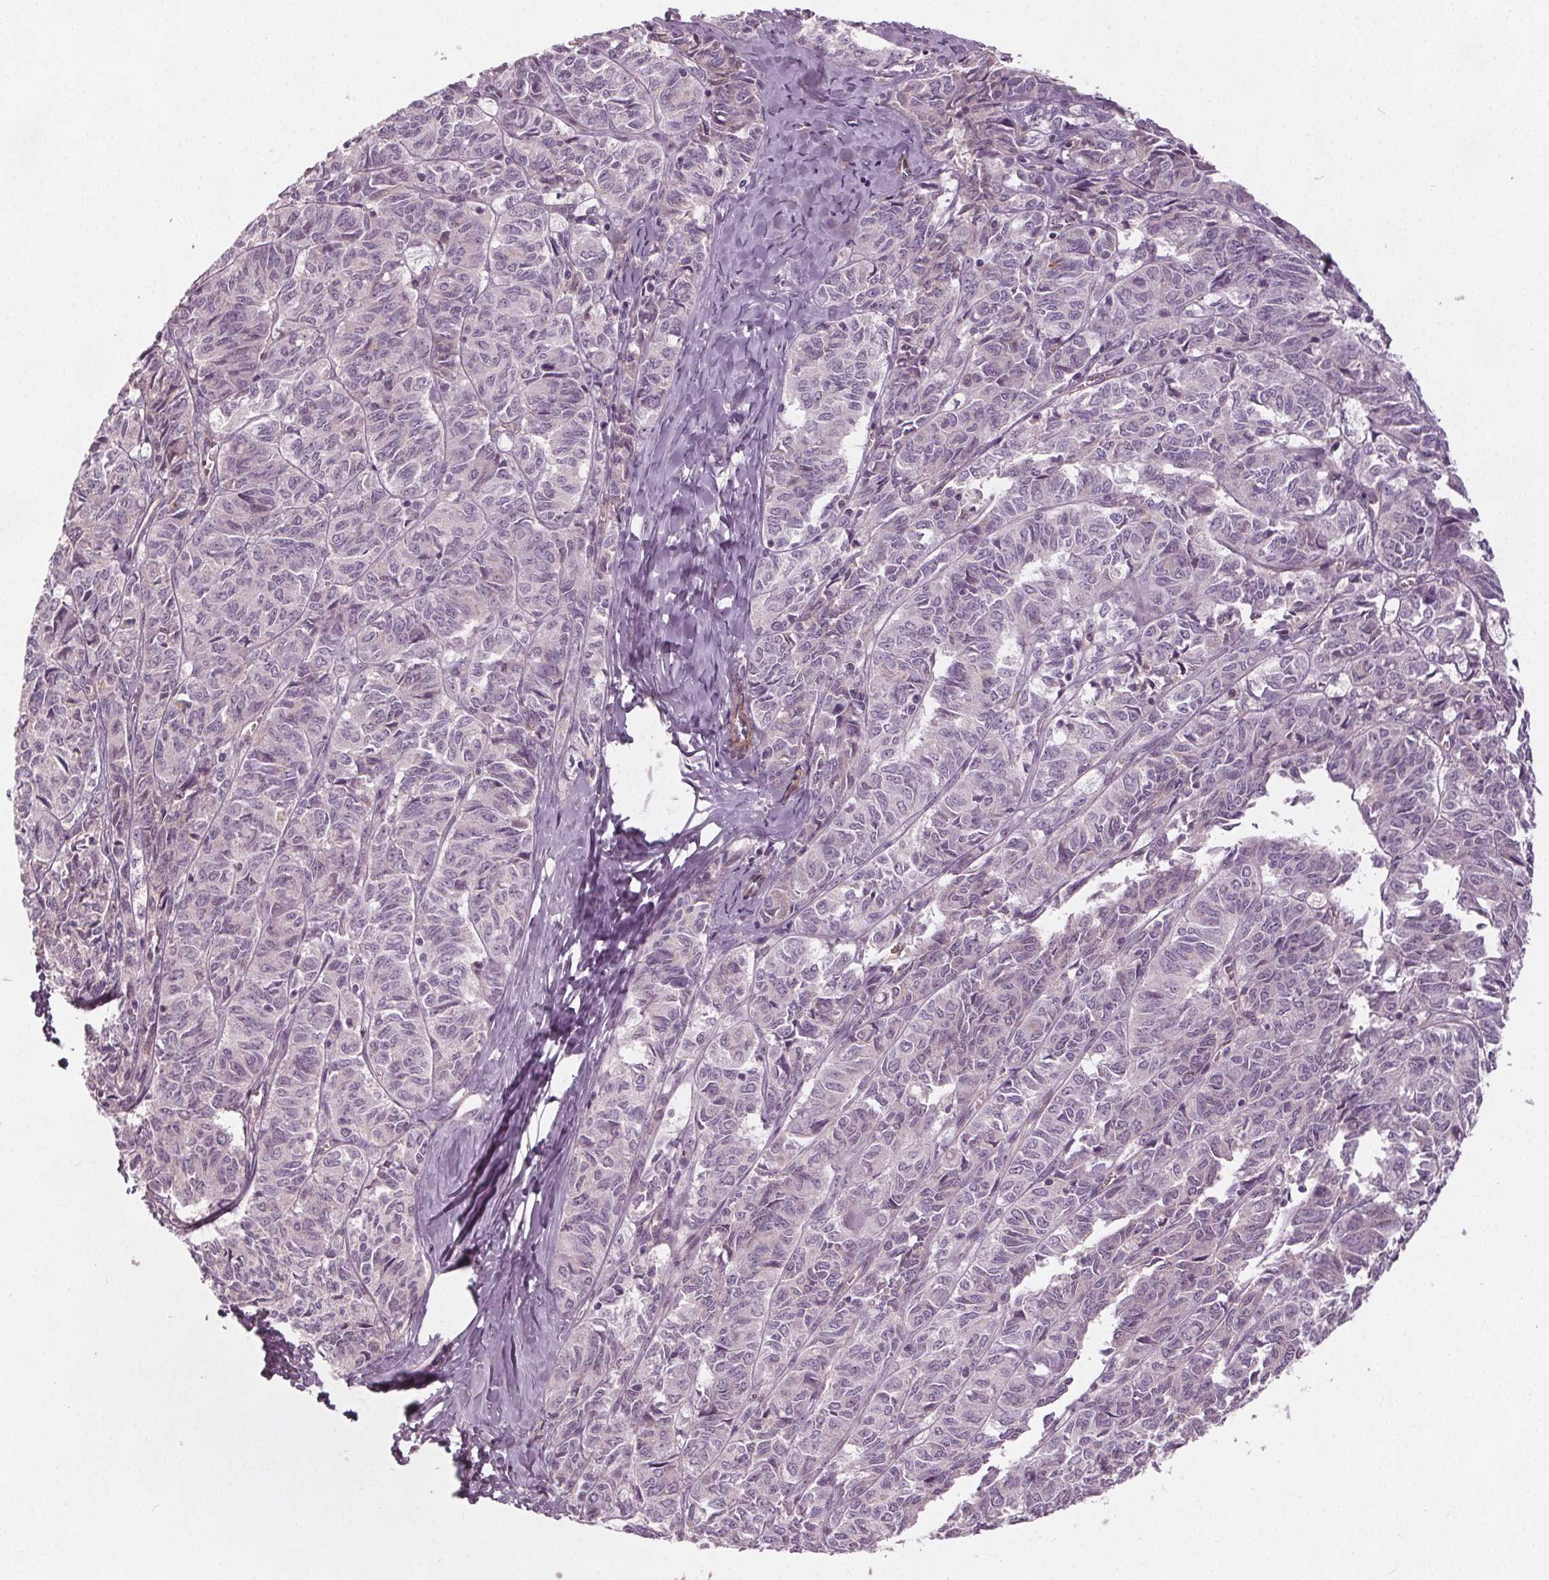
{"staining": {"intensity": "negative", "quantity": "none", "location": "none"}, "tissue": "ovarian cancer", "cell_type": "Tumor cells", "image_type": "cancer", "snomed": [{"axis": "morphology", "description": "Carcinoma, endometroid"}, {"axis": "topography", "description": "Ovary"}], "caption": "Immunohistochemical staining of human ovarian endometroid carcinoma displays no significant expression in tumor cells. (DAB immunohistochemistry (IHC), high magnification).", "gene": "PDGFD", "patient": {"sex": "female", "age": 80}}